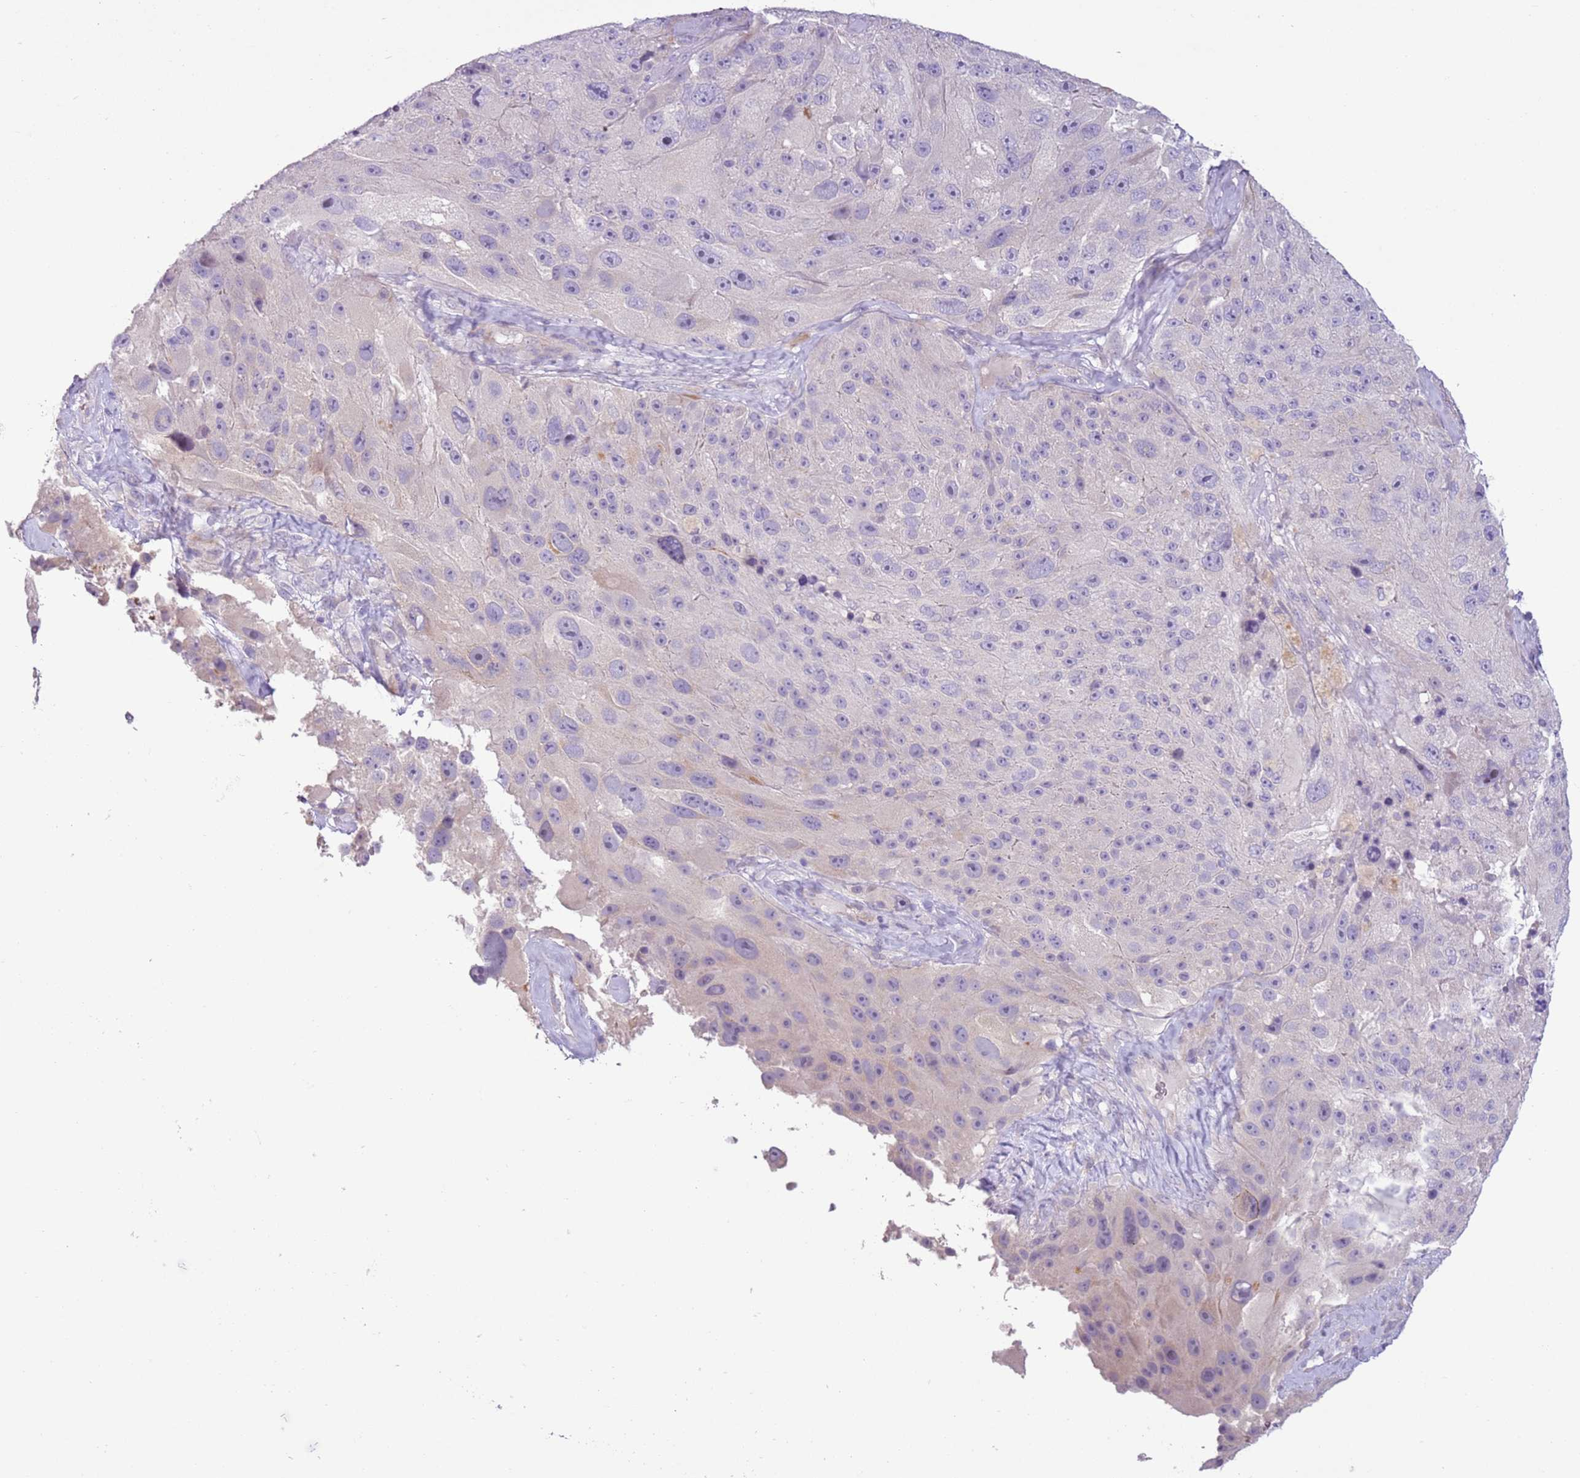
{"staining": {"intensity": "negative", "quantity": "none", "location": "none"}, "tissue": "melanoma", "cell_type": "Tumor cells", "image_type": "cancer", "snomed": [{"axis": "morphology", "description": "Malignant melanoma, Metastatic site"}, {"axis": "topography", "description": "Lymph node"}], "caption": "DAB immunohistochemical staining of melanoma demonstrates no significant staining in tumor cells. (Stains: DAB immunohistochemistry with hematoxylin counter stain, Microscopy: brightfield microscopy at high magnification).", "gene": "ZNF239", "patient": {"sex": "male", "age": 62}}